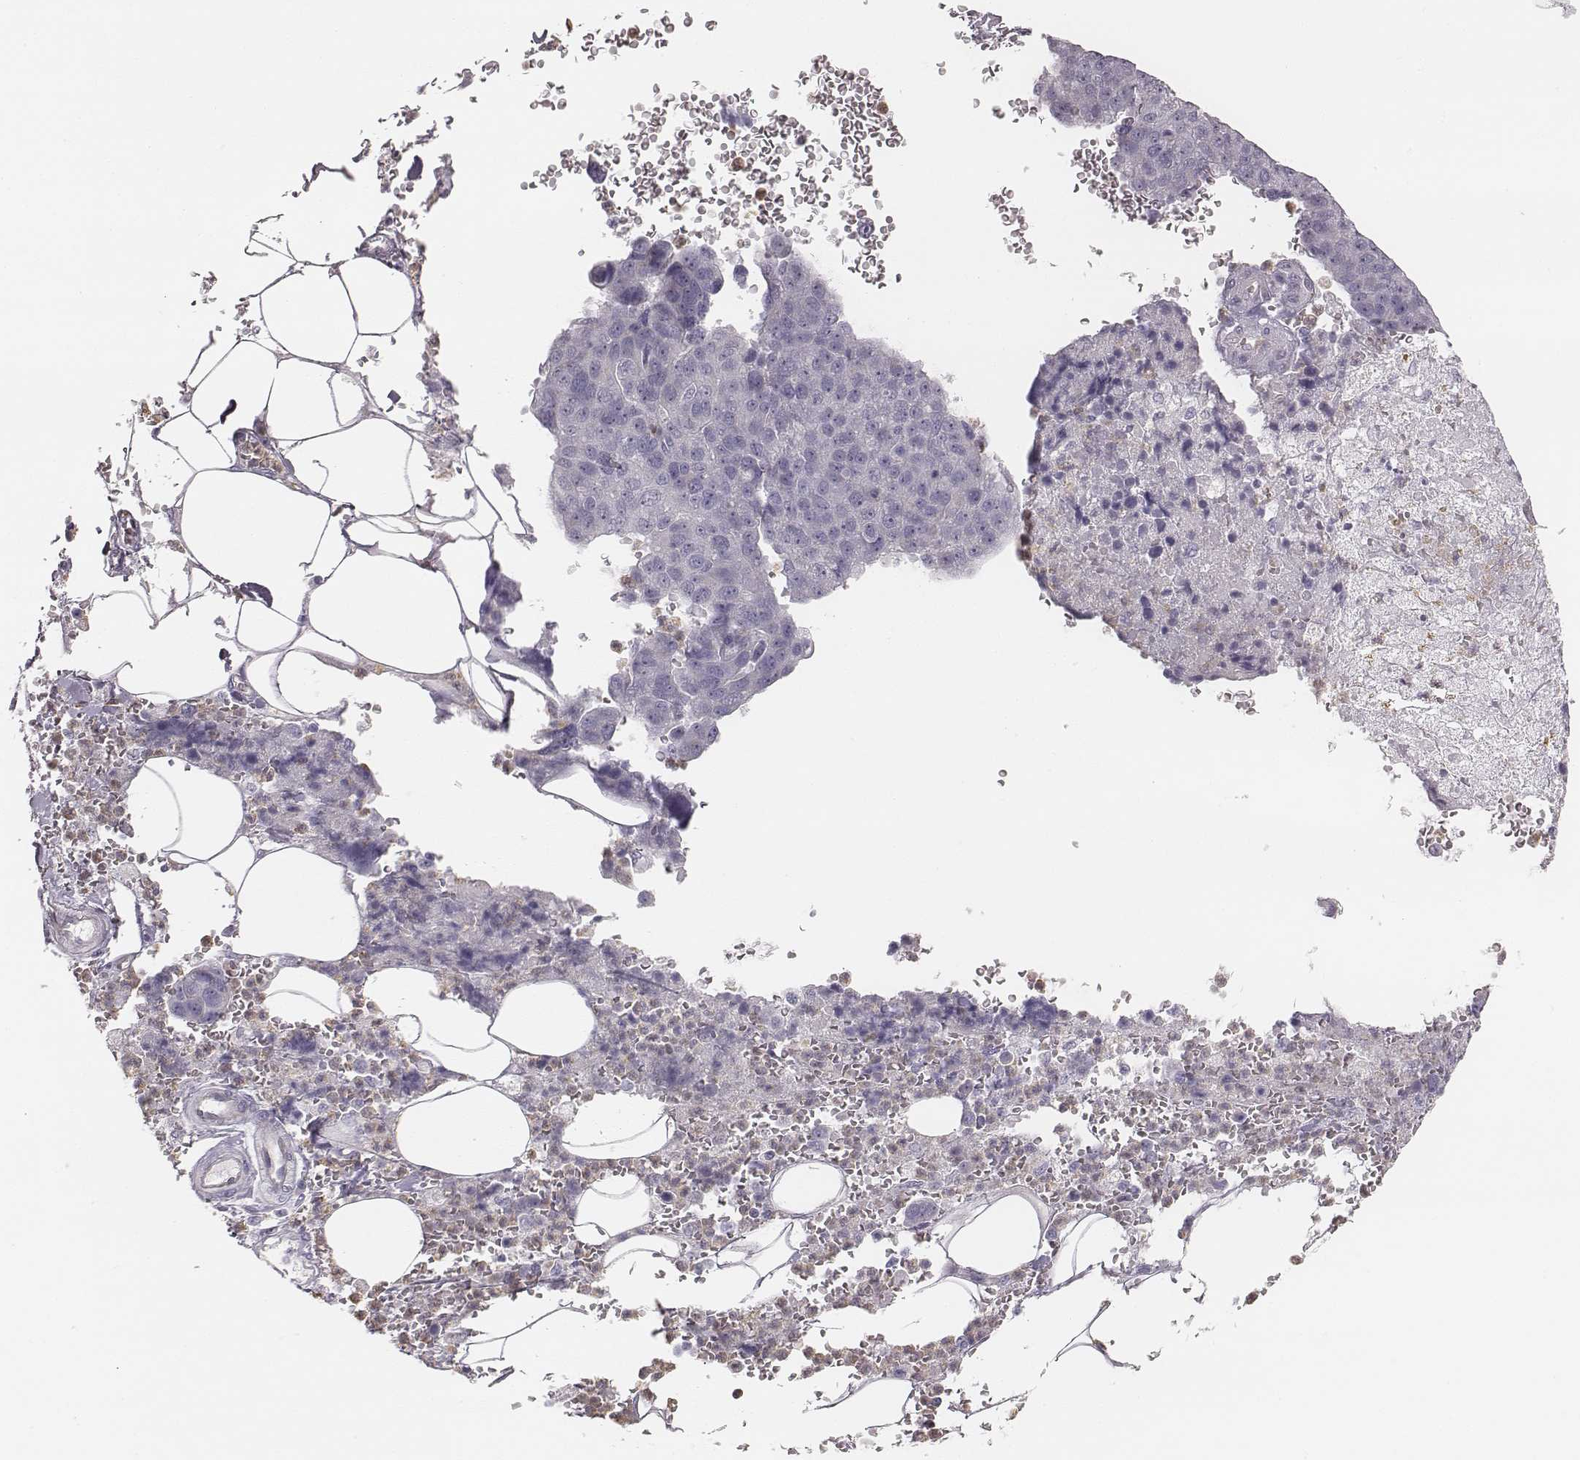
{"staining": {"intensity": "negative", "quantity": "none", "location": "none"}, "tissue": "pancreatic cancer", "cell_type": "Tumor cells", "image_type": "cancer", "snomed": [{"axis": "morphology", "description": "Adenocarcinoma, NOS"}, {"axis": "topography", "description": "Pancreas"}], "caption": "IHC micrograph of neoplastic tissue: human pancreatic cancer (adenocarcinoma) stained with DAB (3,3'-diaminobenzidine) exhibits no significant protein expression in tumor cells.", "gene": "KCNJ12", "patient": {"sex": "female", "age": 61}}